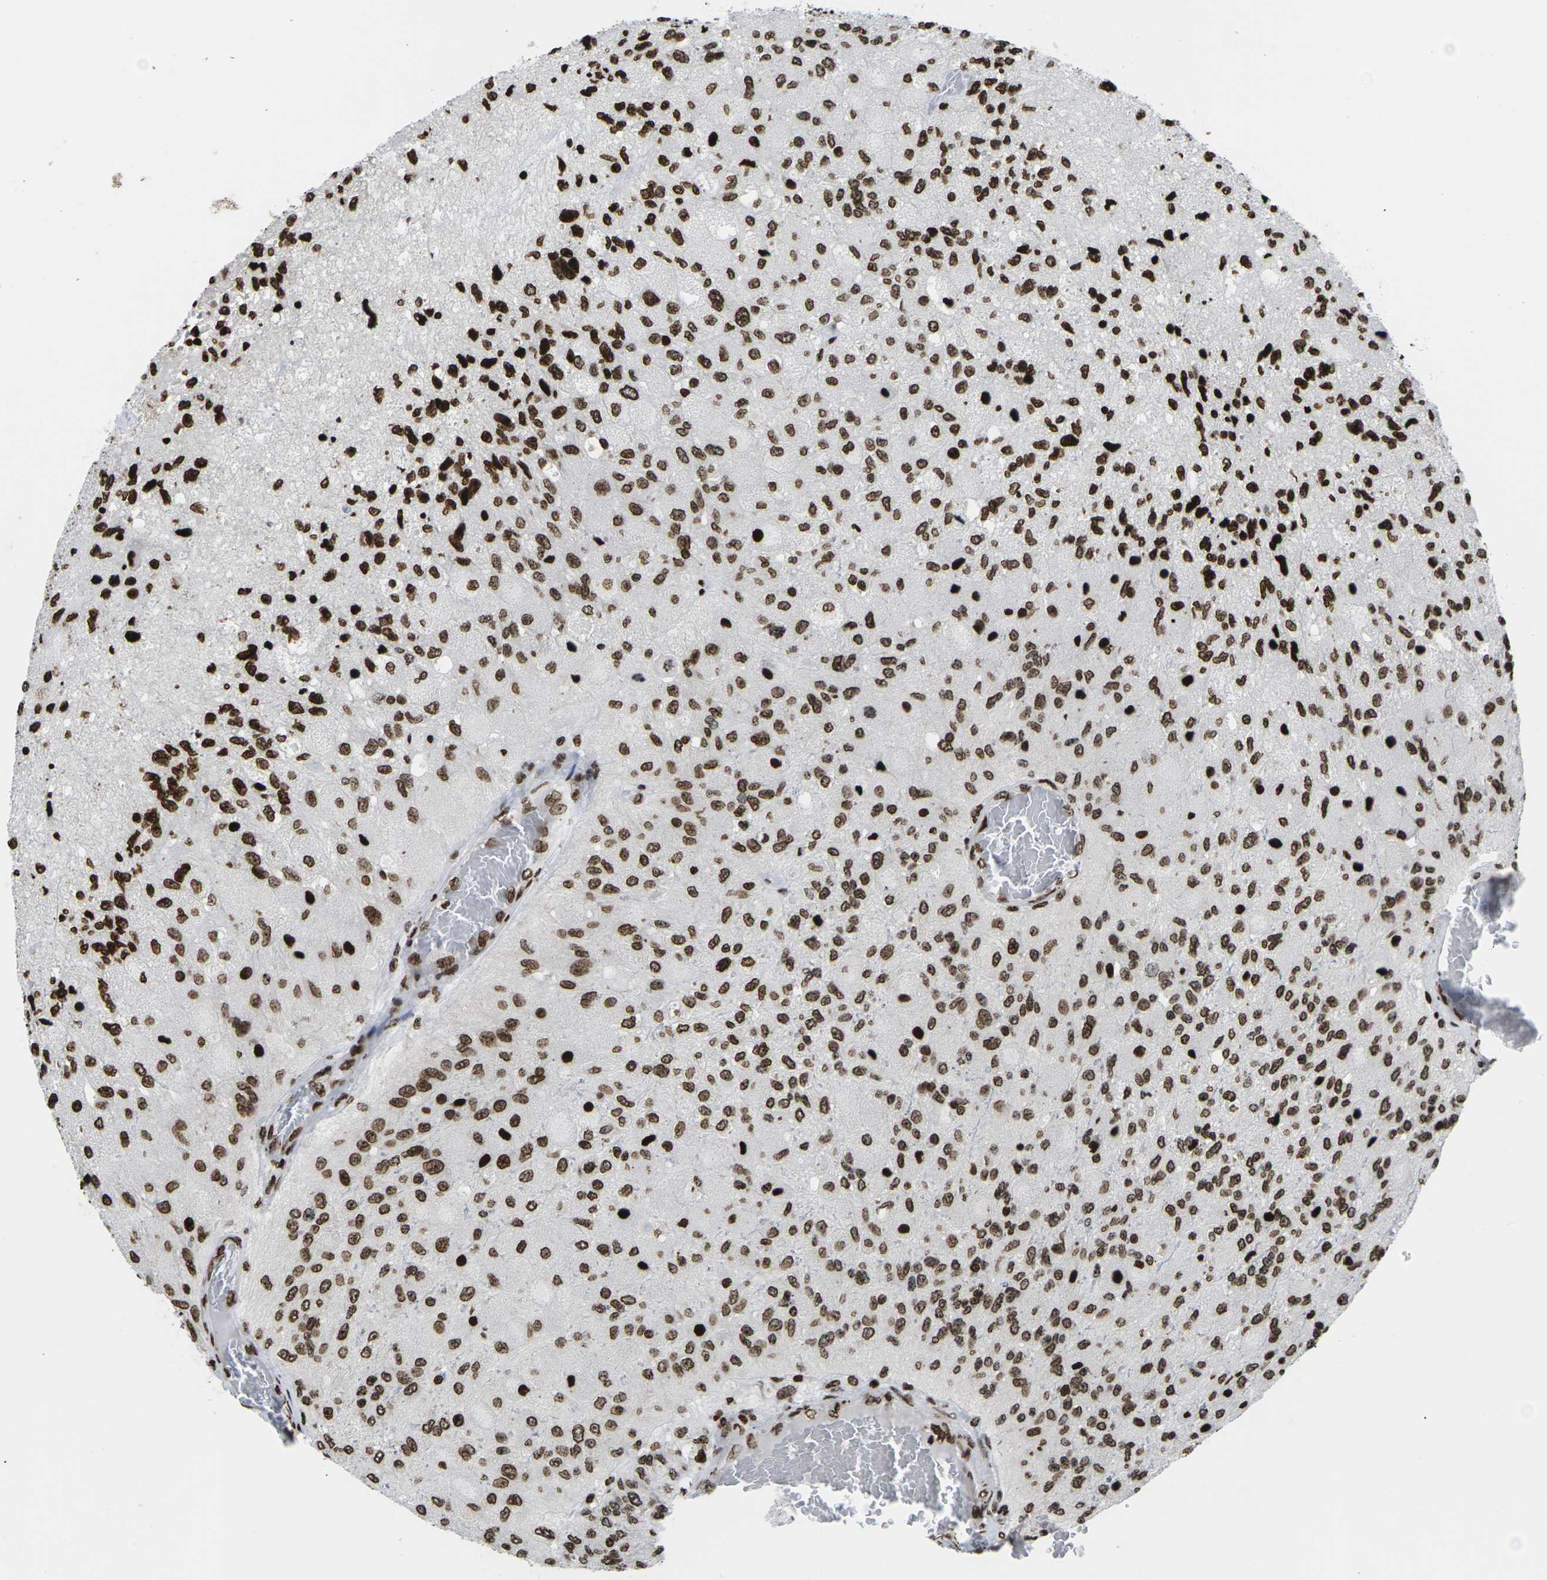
{"staining": {"intensity": "strong", "quantity": ">75%", "location": "nuclear"}, "tissue": "glioma", "cell_type": "Tumor cells", "image_type": "cancer", "snomed": [{"axis": "morphology", "description": "Normal tissue, NOS"}, {"axis": "morphology", "description": "Glioma, malignant, High grade"}, {"axis": "topography", "description": "Cerebral cortex"}], "caption": "Immunohistochemistry (DAB) staining of malignant glioma (high-grade) reveals strong nuclear protein positivity in approximately >75% of tumor cells.", "gene": "H1-4", "patient": {"sex": "male", "age": 77}}